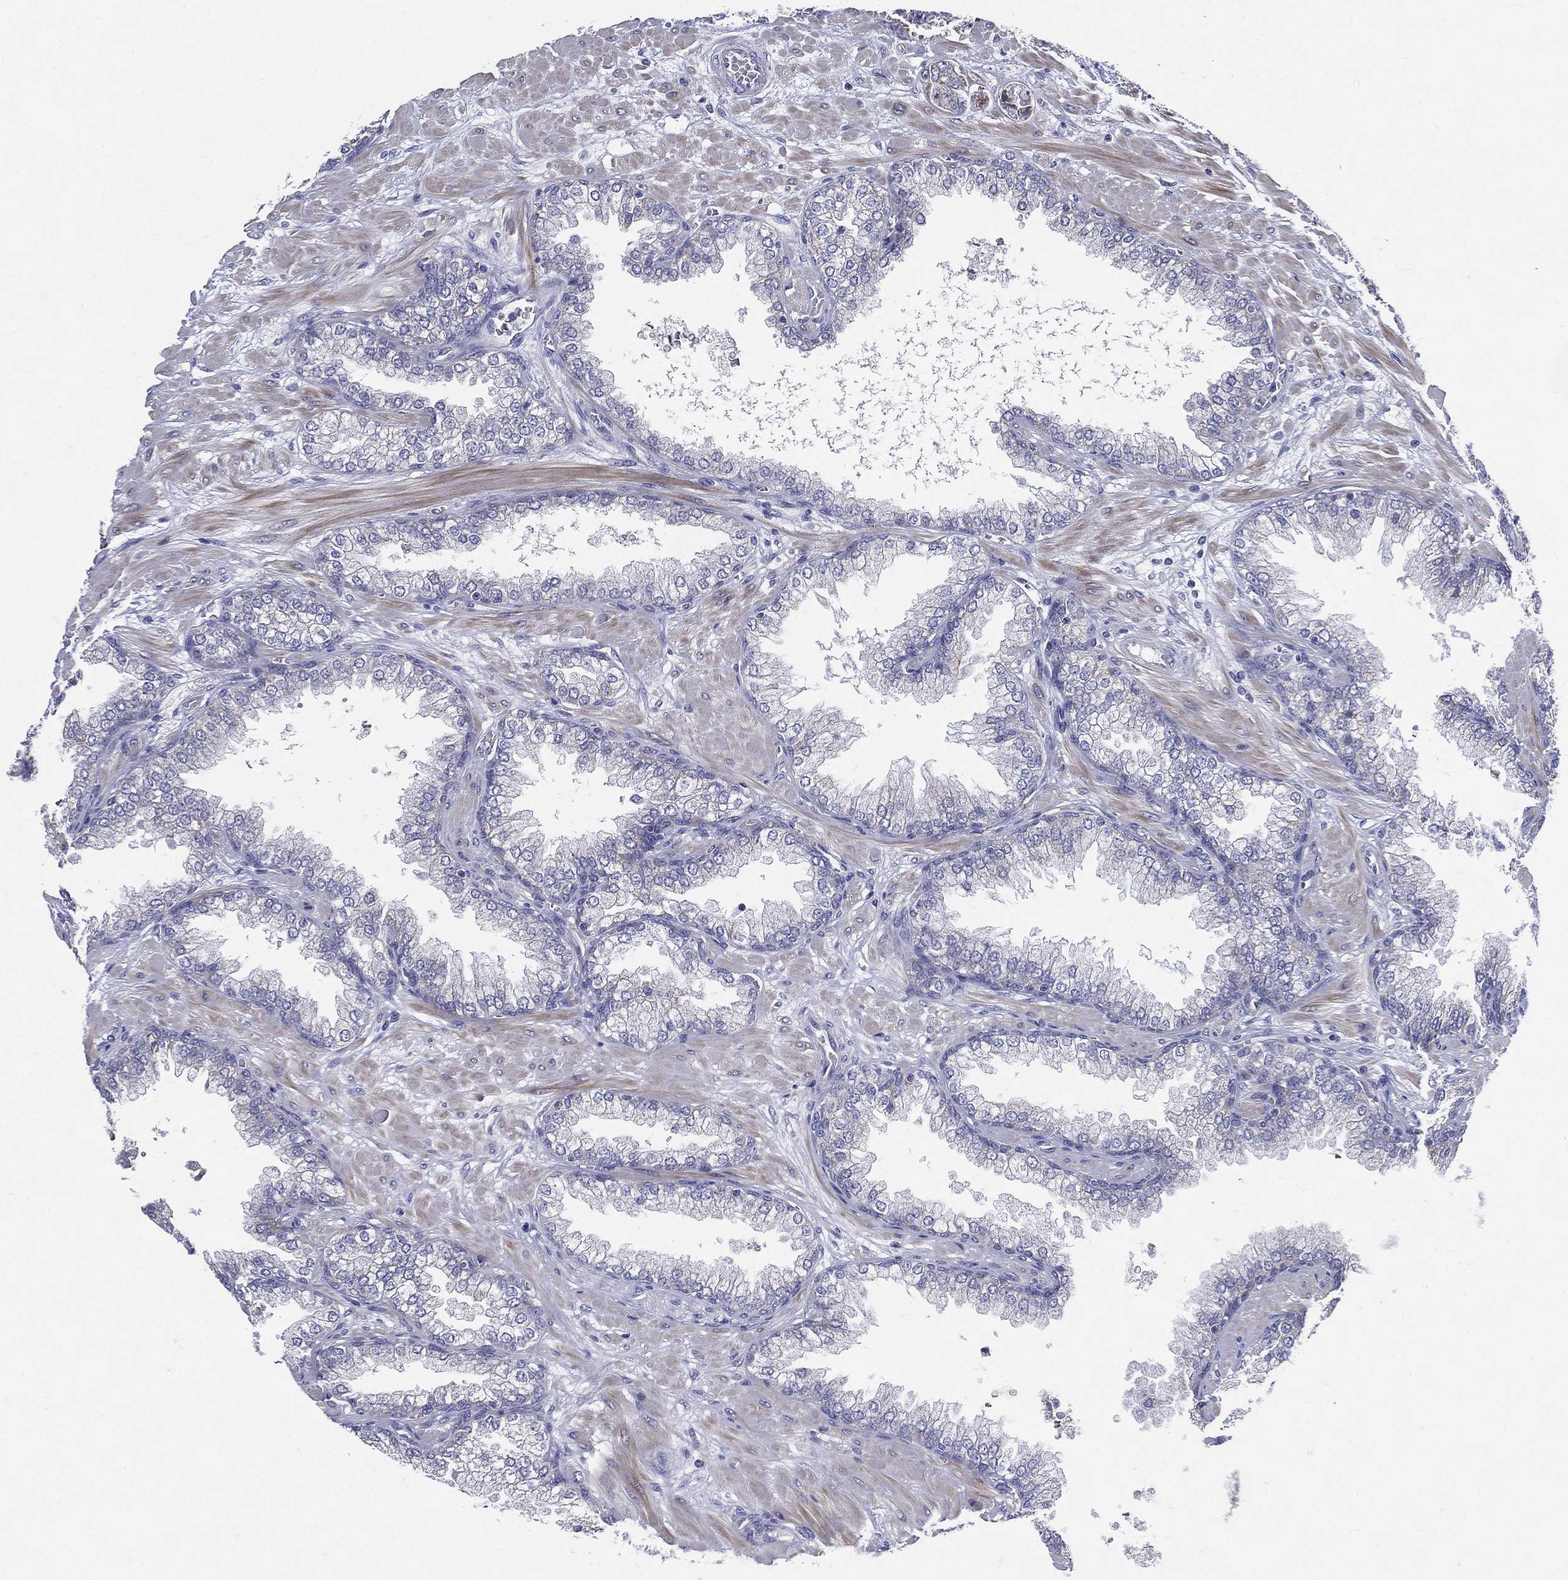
{"staining": {"intensity": "negative", "quantity": "none", "location": "none"}, "tissue": "prostate cancer", "cell_type": "Tumor cells", "image_type": "cancer", "snomed": [{"axis": "morphology", "description": "Adenocarcinoma, Low grade"}, {"axis": "topography", "description": "Prostate"}], "caption": "Image shows no significant protein positivity in tumor cells of prostate cancer.", "gene": "PWWP3A", "patient": {"sex": "male", "age": 57}}